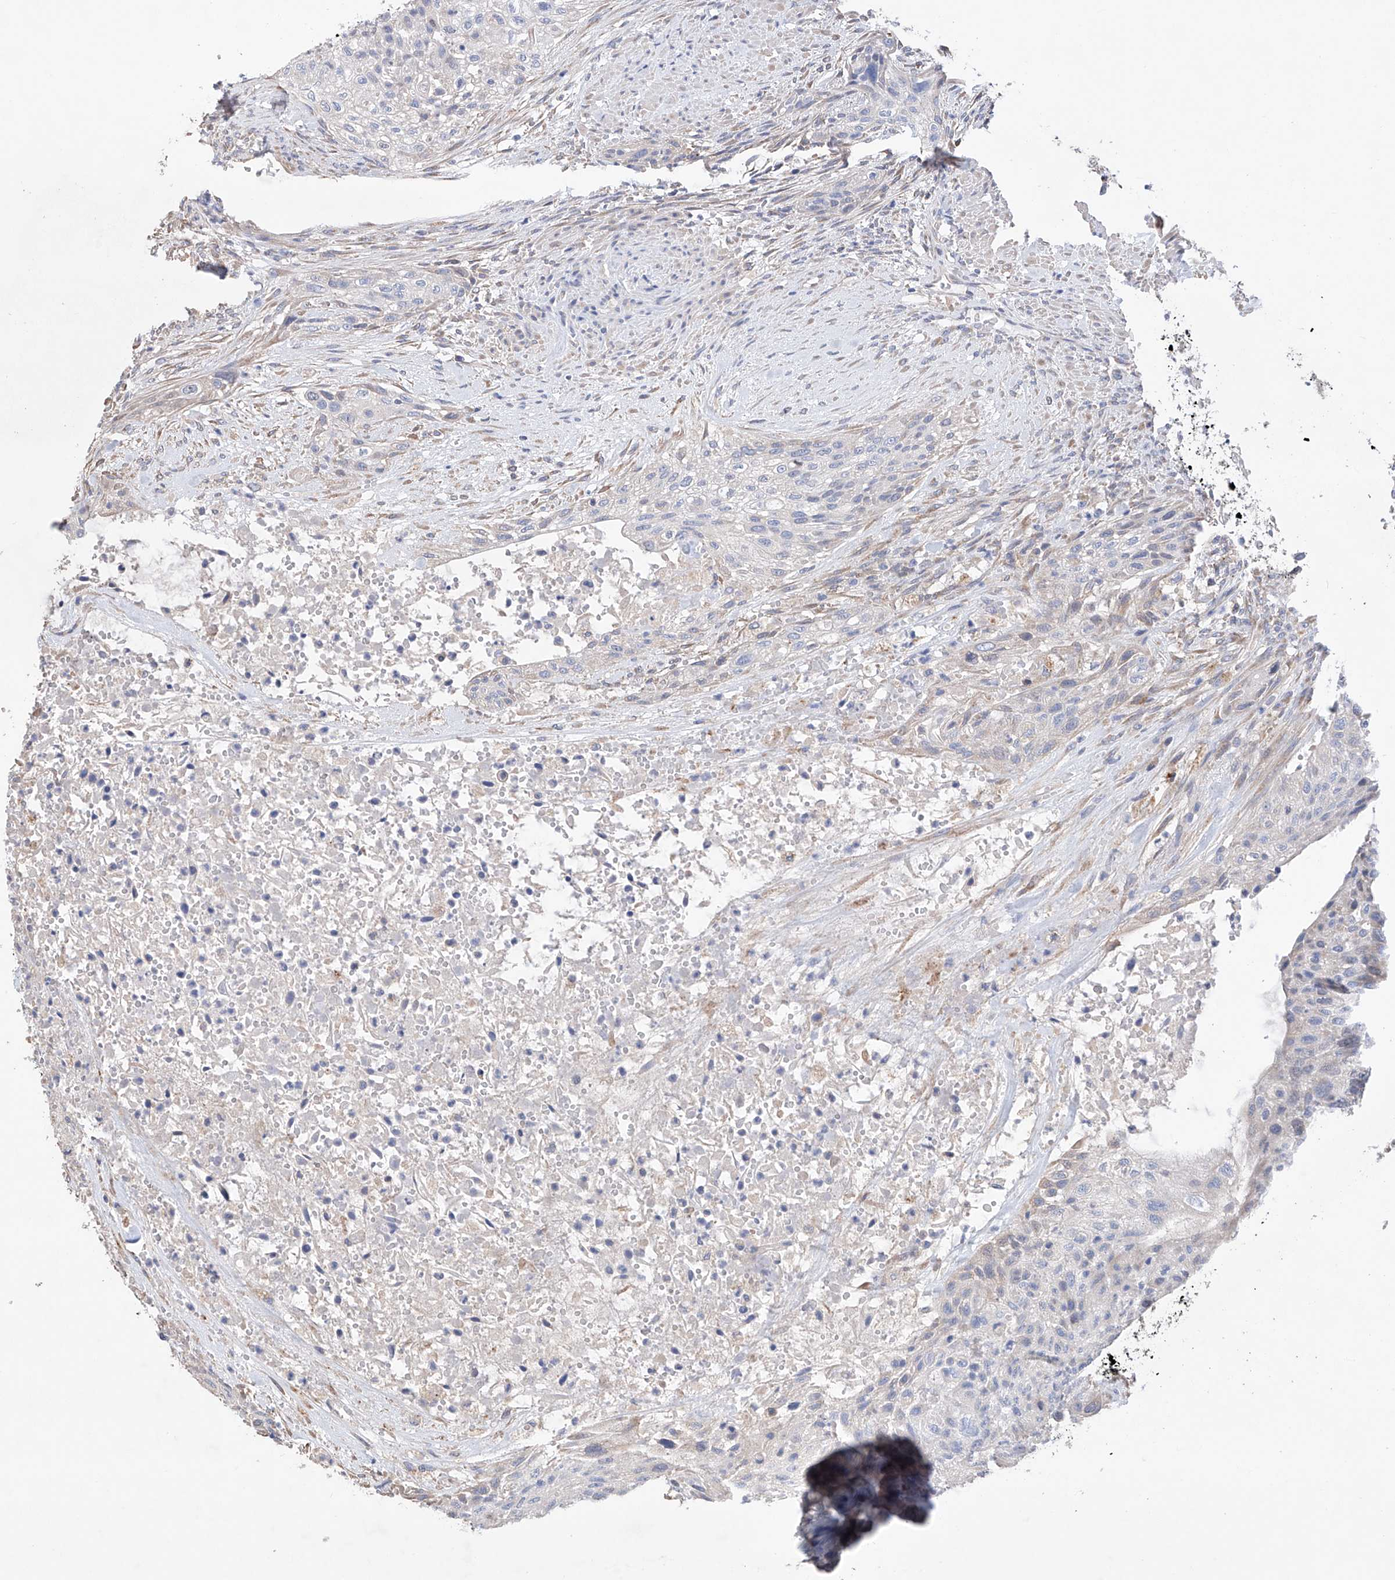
{"staining": {"intensity": "negative", "quantity": "none", "location": "none"}, "tissue": "urothelial cancer", "cell_type": "Tumor cells", "image_type": "cancer", "snomed": [{"axis": "morphology", "description": "Urothelial carcinoma, High grade"}, {"axis": "topography", "description": "Urinary bladder"}], "caption": "Protein analysis of urothelial carcinoma (high-grade) shows no significant staining in tumor cells.", "gene": "AFG1L", "patient": {"sex": "male", "age": 35}}